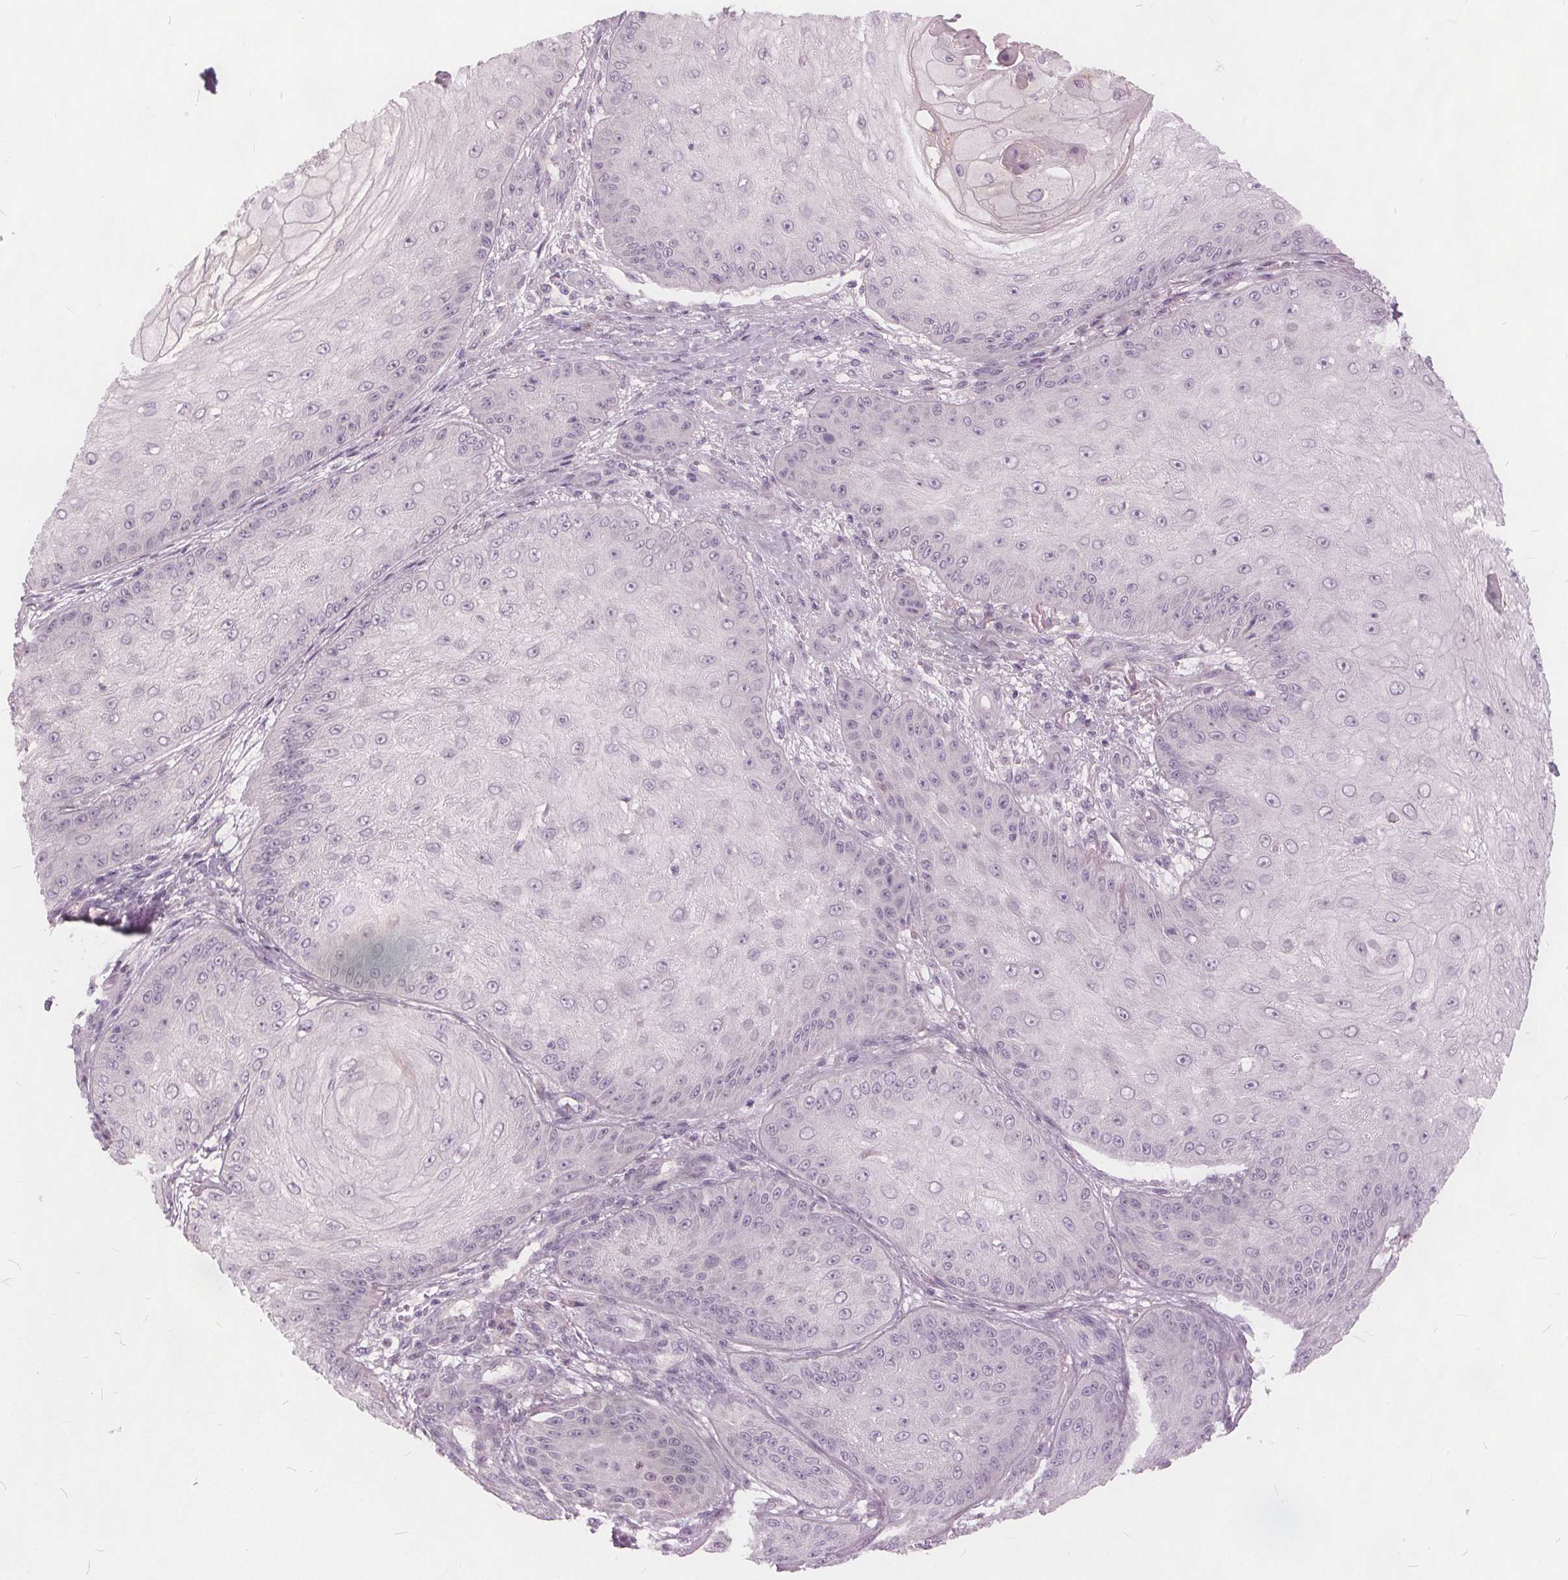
{"staining": {"intensity": "negative", "quantity": "none", "location": "none"}, "tissue": "skin cancer", "cell_type": "Tumor cells", "image_type": "cancer", "snomed": [{"axis": "morphology", "description": "Squamous cell carcinoma, NOS"}, {"axis": "topography", "description": "Skin"}], "caption": "High magnification brightfield microscopy of skin squamous cell carcinoma stained with DAB (brown) and counterstained with hematoxylin (blue): tumor cells show no significant staining.", "gene": "KLK13", "patient": {"sex": "male", "age": 70}}